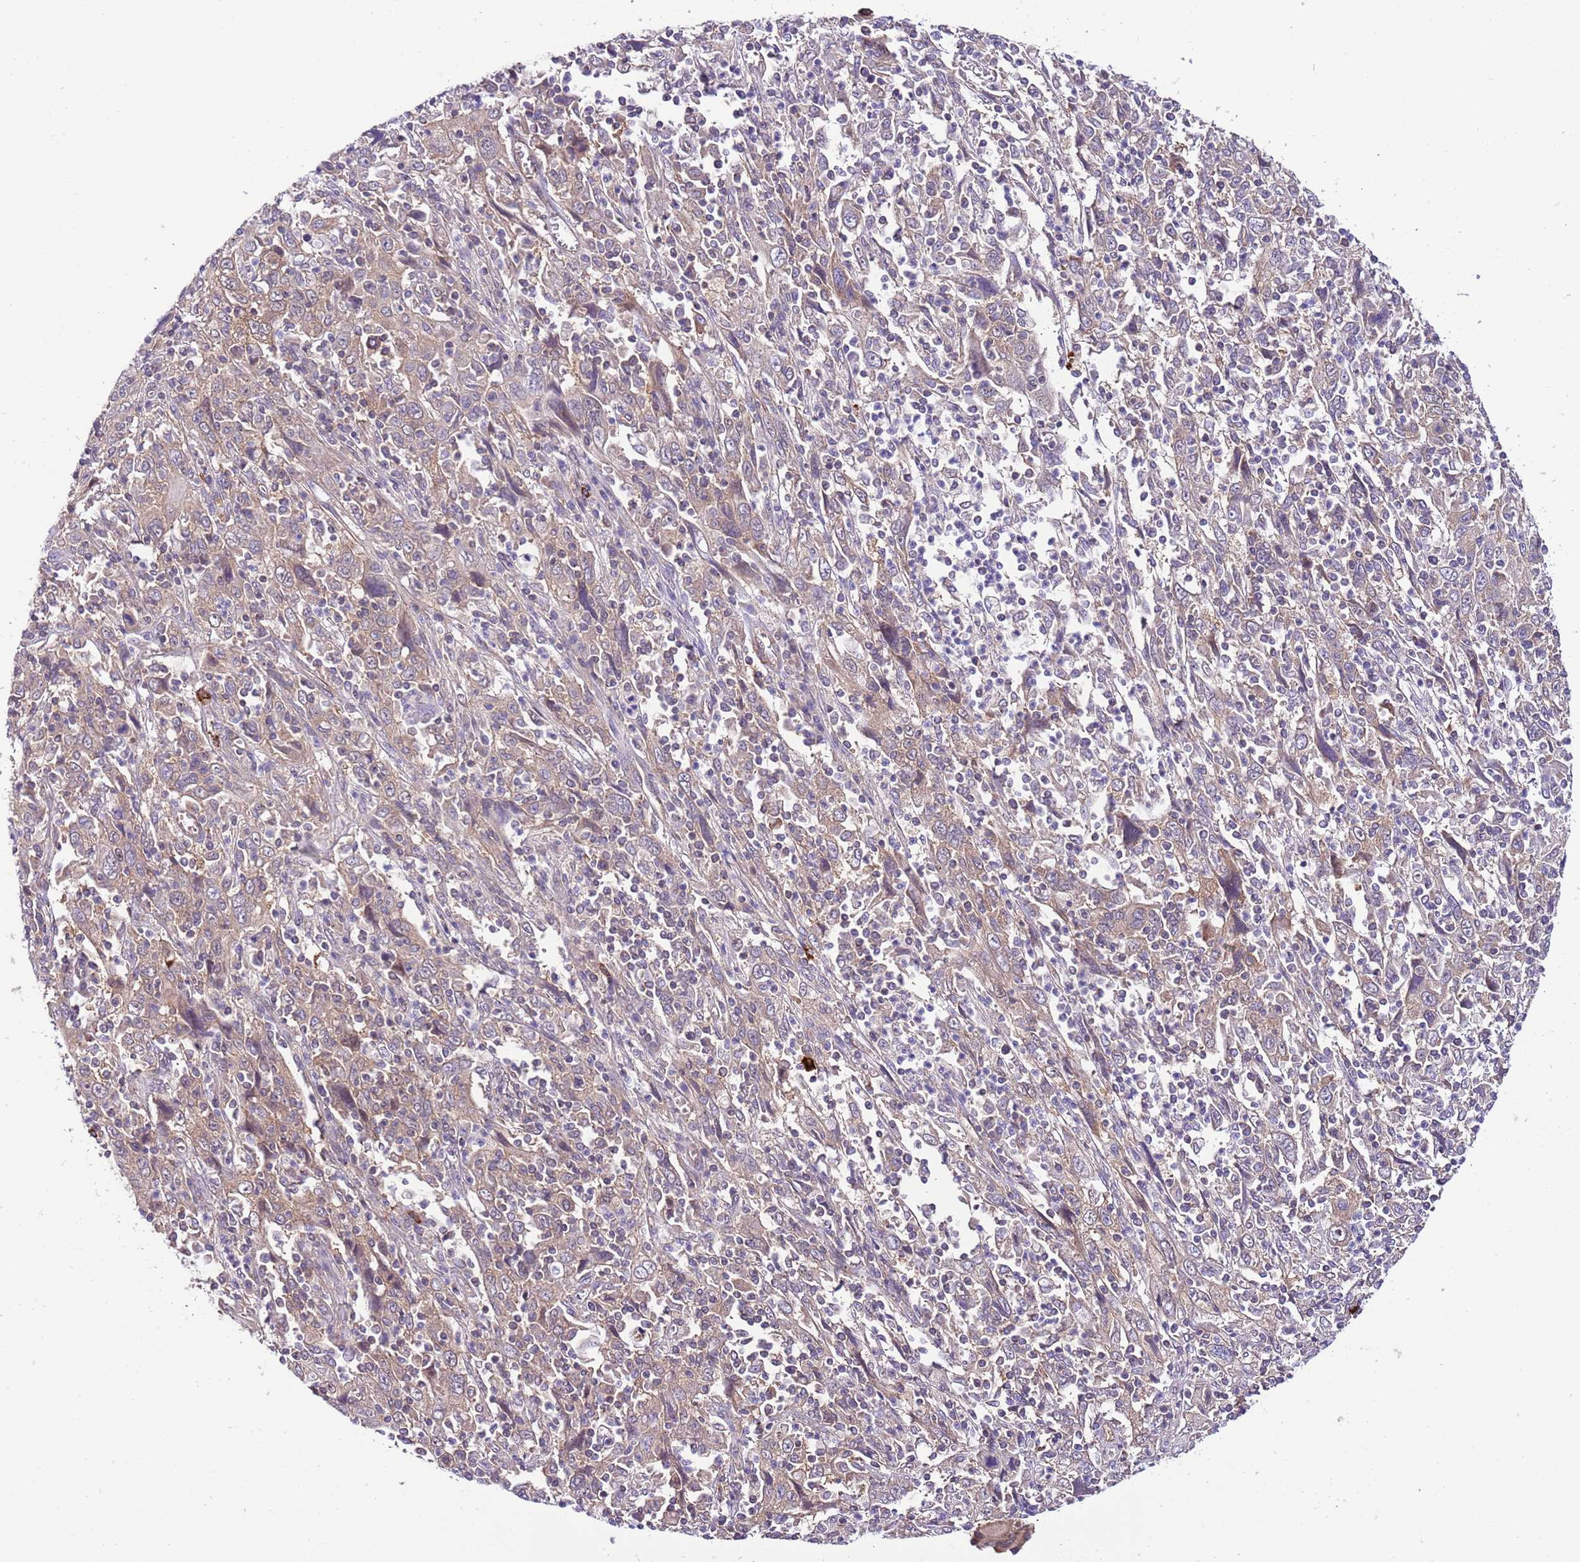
{"staining": {"intensity": "weak", "quantity": "25%-75%", "location": "cytoplasmic/membranous"}, "tissue": "cervical cancer", "cell_type": "Tumor cells", "image_type": "cancer", "snomed": [{"axis": "morphology", "description": "Squamous cell carcinoma, NOS"}, {"axis": "topography", "description": "Cervix"}], "caption": "A histopathology image of cervical cancer stained for a protein exhibits weak cytoplasmic/membranous brown staining in tumor cells. The staining was performed using DAB (3,3'-diaminobenzidine), with brown indicating positive protein expression. Nuclei are stained blue with hematoxylin.", "gene": "DONSON", "patient": {"sex": "female", "age": 46}}